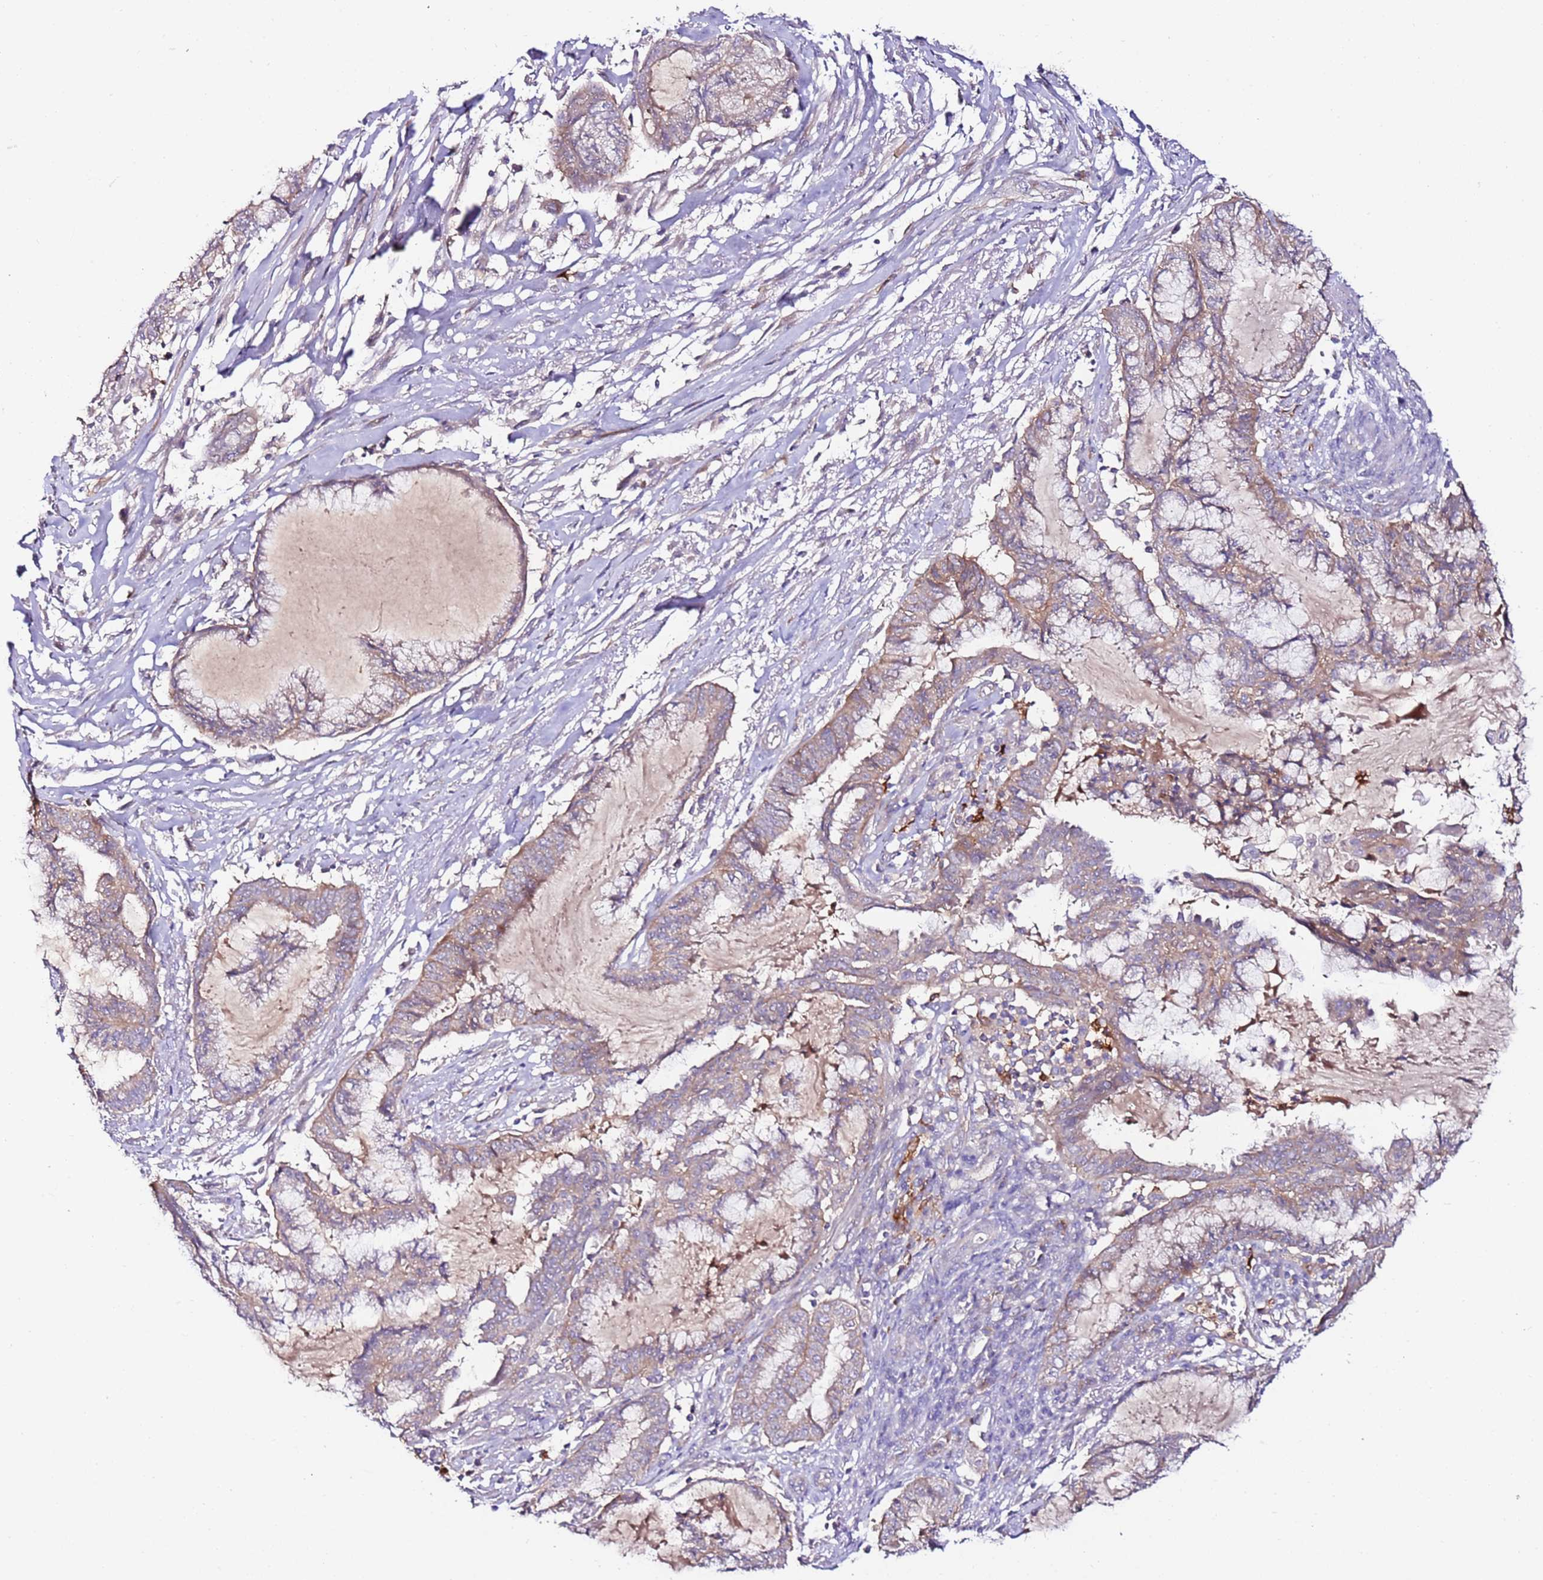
{"staining": {"intensity": "weak", "quantity": ">75%", "location": "cytoplasmic/membranous"}, "tissue": "endometrial cancer", "cell_type": "Tumor cells", "image_type": "cancer", "snomed": [{"axis": "morphology", "description": "Adenocarcinoma, NOS"}, {"axis": "topography", "description": "Endometrium"}], "caption": "Human endometrial adenocarcinoma stained with a protein marker demonstrates weak staining in tumor cells.", "gene": "FLVCR1", "patient": {"sex": "female", "age": 86}}